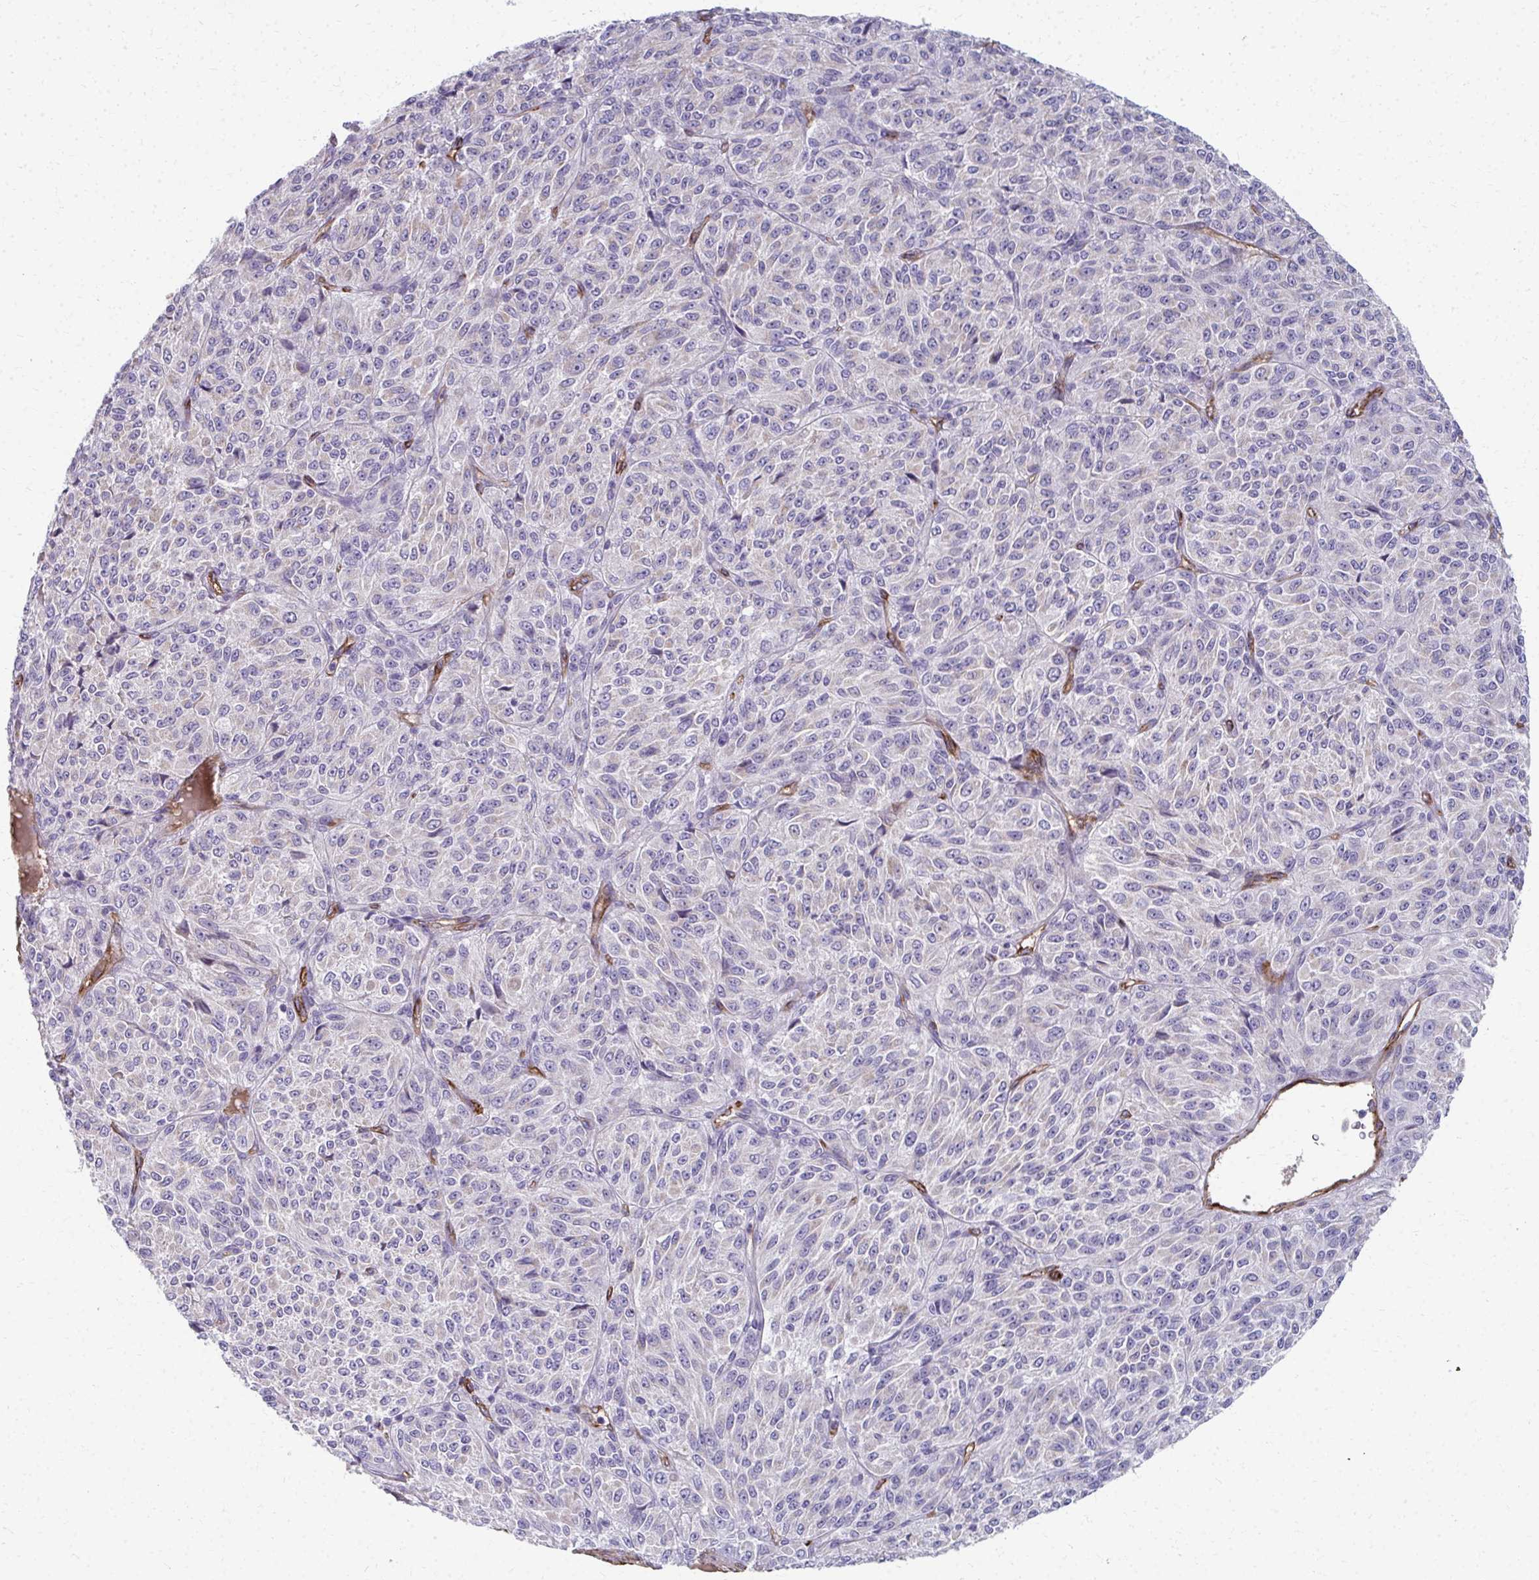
{"staining": {"intensity": "negative", "quantity": "none", "location": "none"}, "tissue": "melanoma", "cell_type": "Tumor cells", "image_type": "cancer", "snomed": [{"axis": "morphology", "description": "Malignant melanoma, Metastatic site"}, {"axis": "topography", "description": "Brain"}], "caption": "This is a micrograph of IHC staining of melanoma, which shows no positivity in tumor cells.", "gene": "ADIPOQ", "patient": {"sex": "female", "age": 56}}